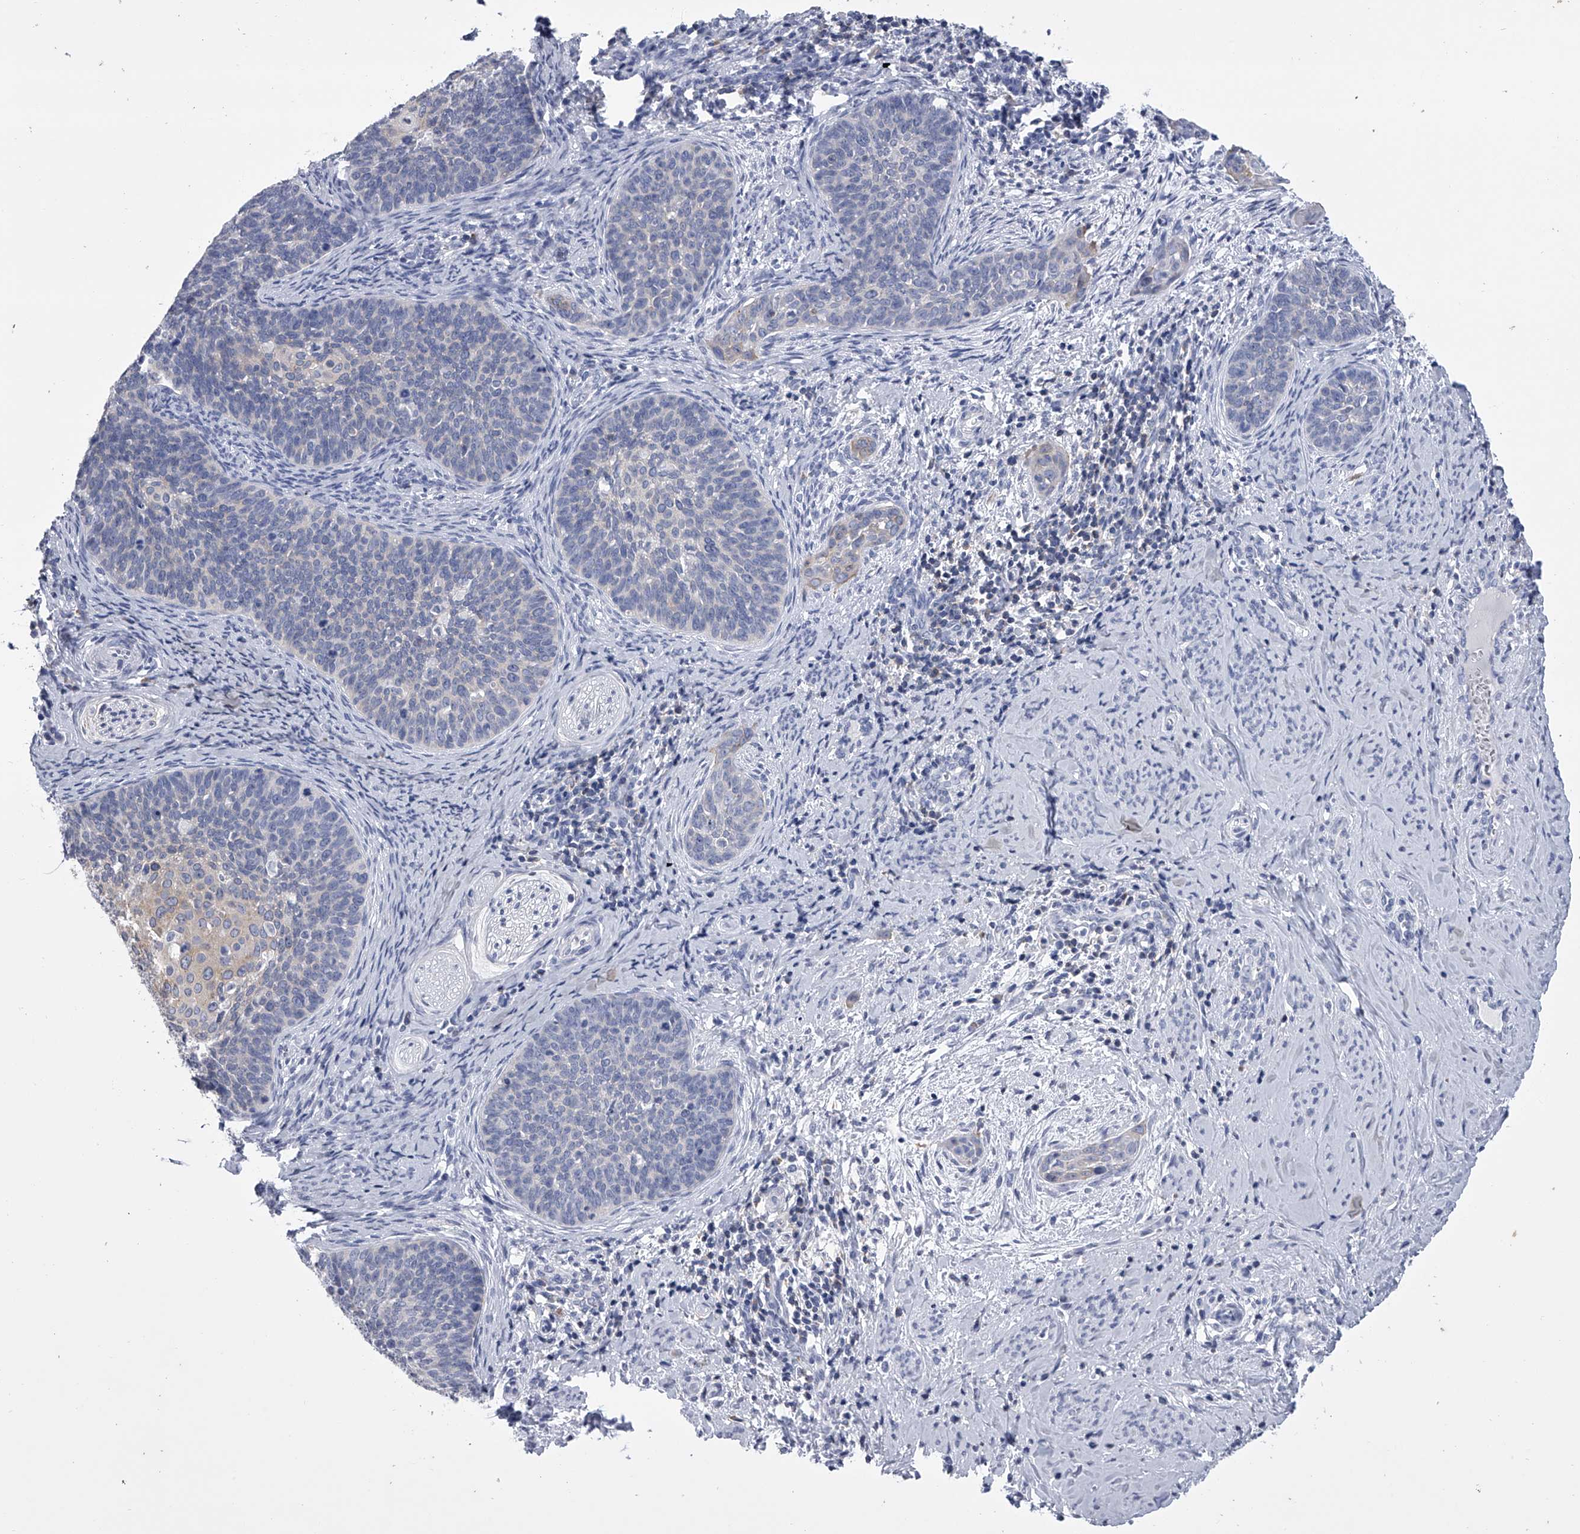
{"staining": {"intensity": "negative", "quantity": "none", "location": "none"}, "tissue": "cervical cancer", "cell_type": "Tumor cells", "image_type": "cancer", "snomed": [{"axis": "morphology", "description": "Squamous cell carcinoma, NOS"}, {"axis": "topography", "description": "Cervix"}], "caption": "Immunohistochemistry histopathology image of neoplastic tissue: human squamous cell carcinoma (cervical) stained with DAB demonstrates no significant protein expression in tumor cells.", "gene": "TASP1", "patient": {"sex": "female", "age": 33}}